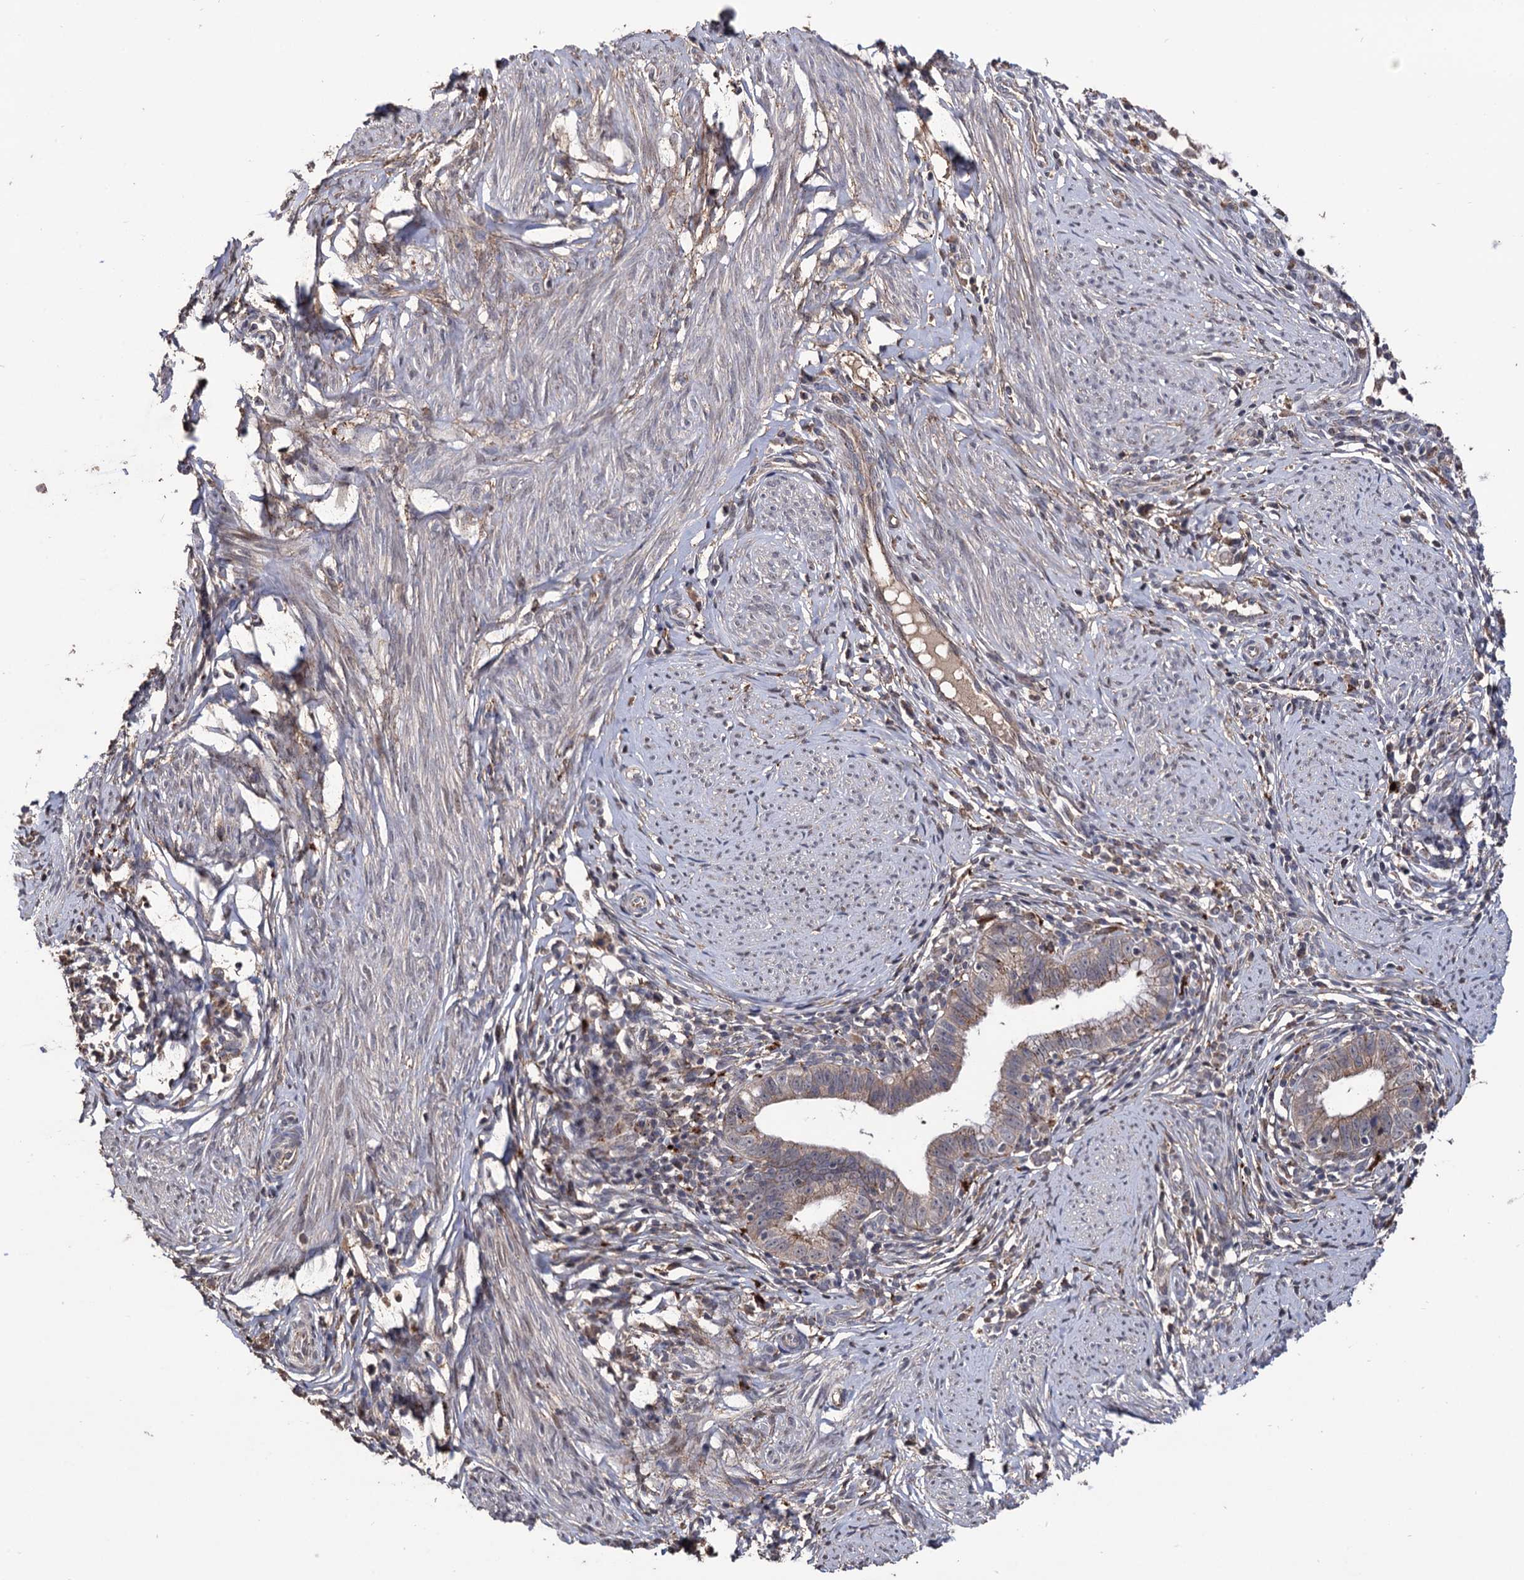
{"staining": {"intensity": "moderate", "quantity": "25%-75%", "location": "cytoplasmic/membranous"}, "tissue": "cervical cancer", "cell_type": "Tumor cells", "image_type": "cancer", "snomed": [{"axis": "morphology", "description": "Adenocarcinoma, NOS"}, {"axis": "topography", "description": "Cervix"}], "caption": "There is medium levels of moderate cytoplasmic/membranous expression in tumor cells of adenocarcinoma (cervical), as demonstrated by immunohistochemical staining (brown color).", "gene": "MICAL2", "patient": {"sex": "female", "age": 36}}